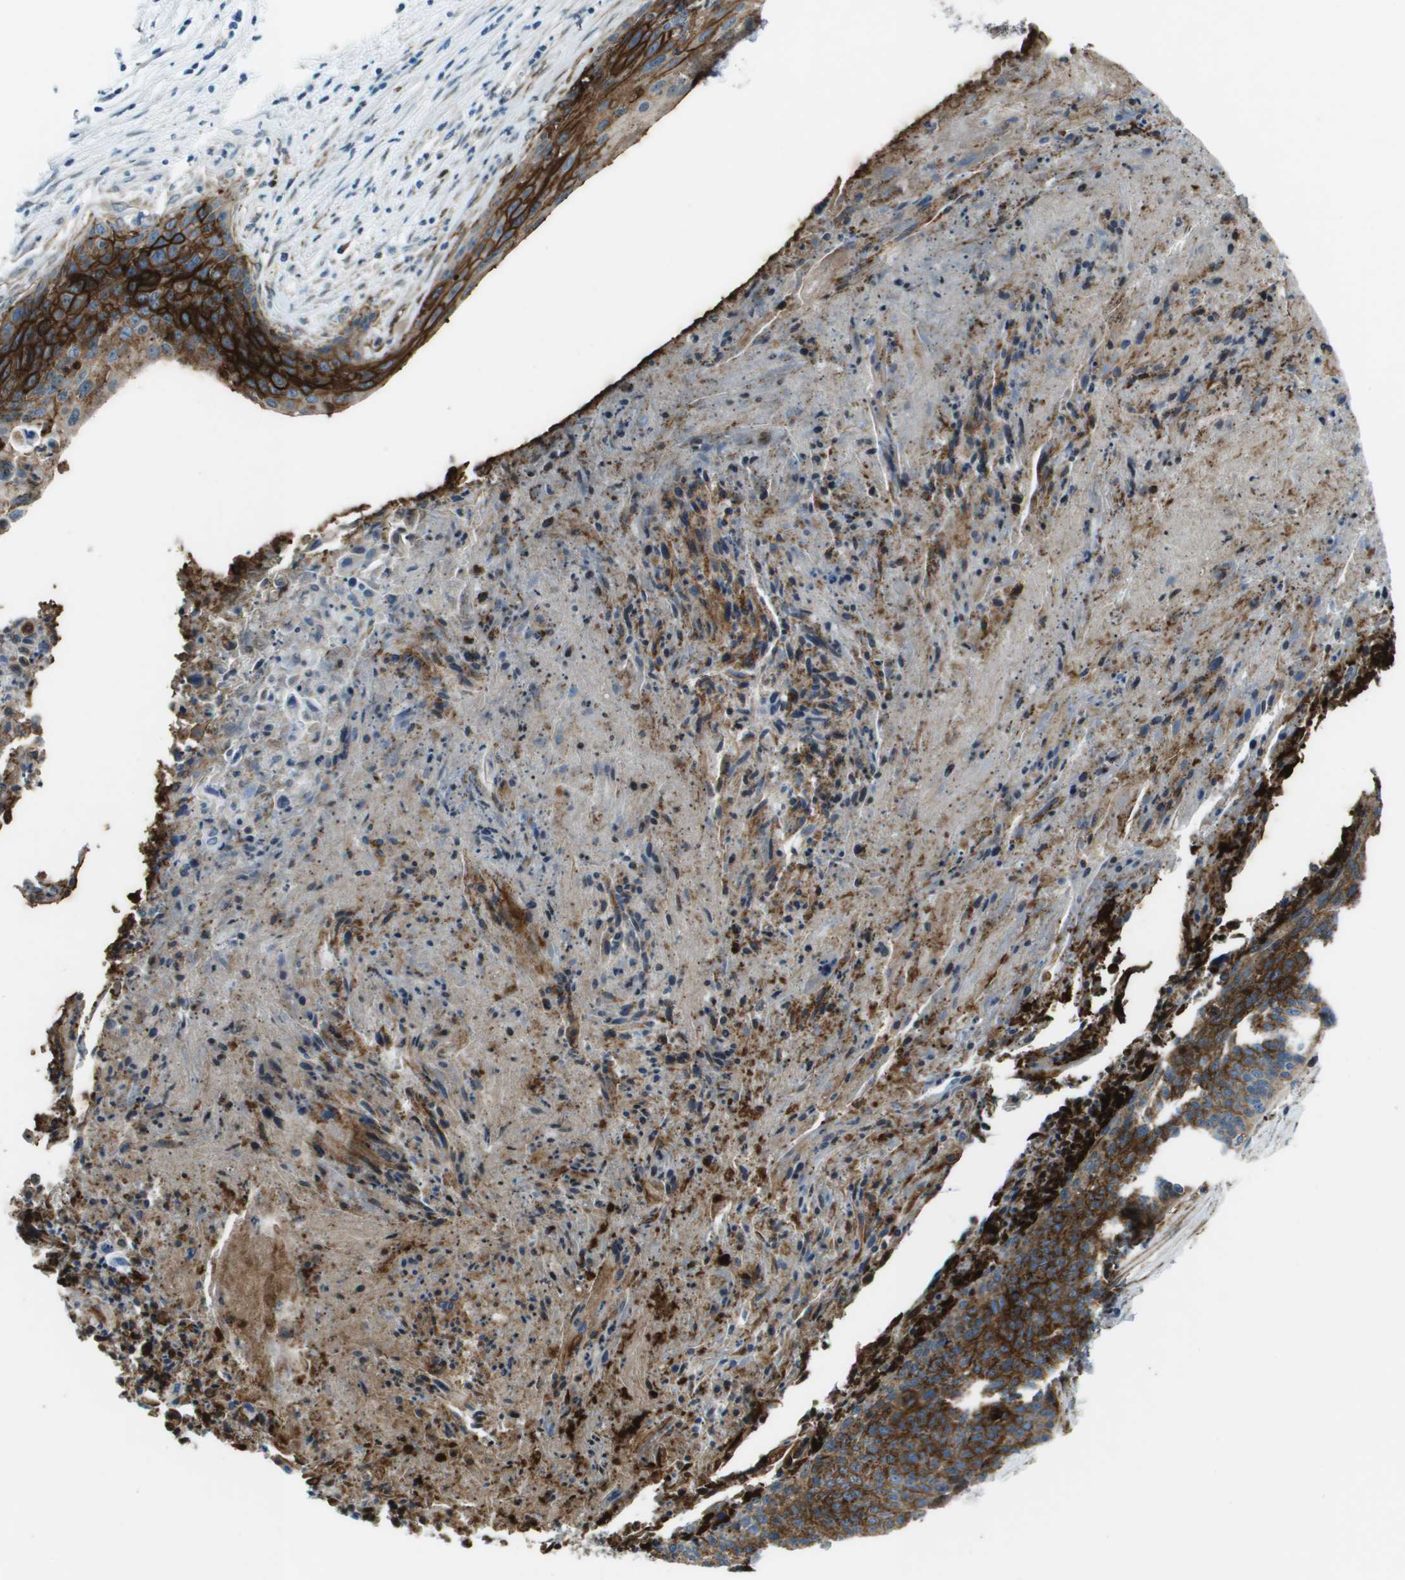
{"staining": {"intensity": "moderate", "quantity": ">75%", "location": "cytoplasmic/membranous"}, "tissue": "cervical cancer", "cell_type": "Tumor cells", "image_type": "cancer", "snomed": [{"axis": "morphology", "description": "Squamous cell carcinoma, NOS"}, {"axis": "topography", "description": "Cervix"}], "caption": "Immunohistochemical staining of human cervical cancer displays medium levels of moderate cytoplasmic/membranous protein staining in about >75% of tumor cells. (DAB (3,3'-diaminobenzidine) IHC, brown staining for protein, blue staining for nuclei).", "gene": "SDC1", "patient": {"sex": "female", "age": 55}}